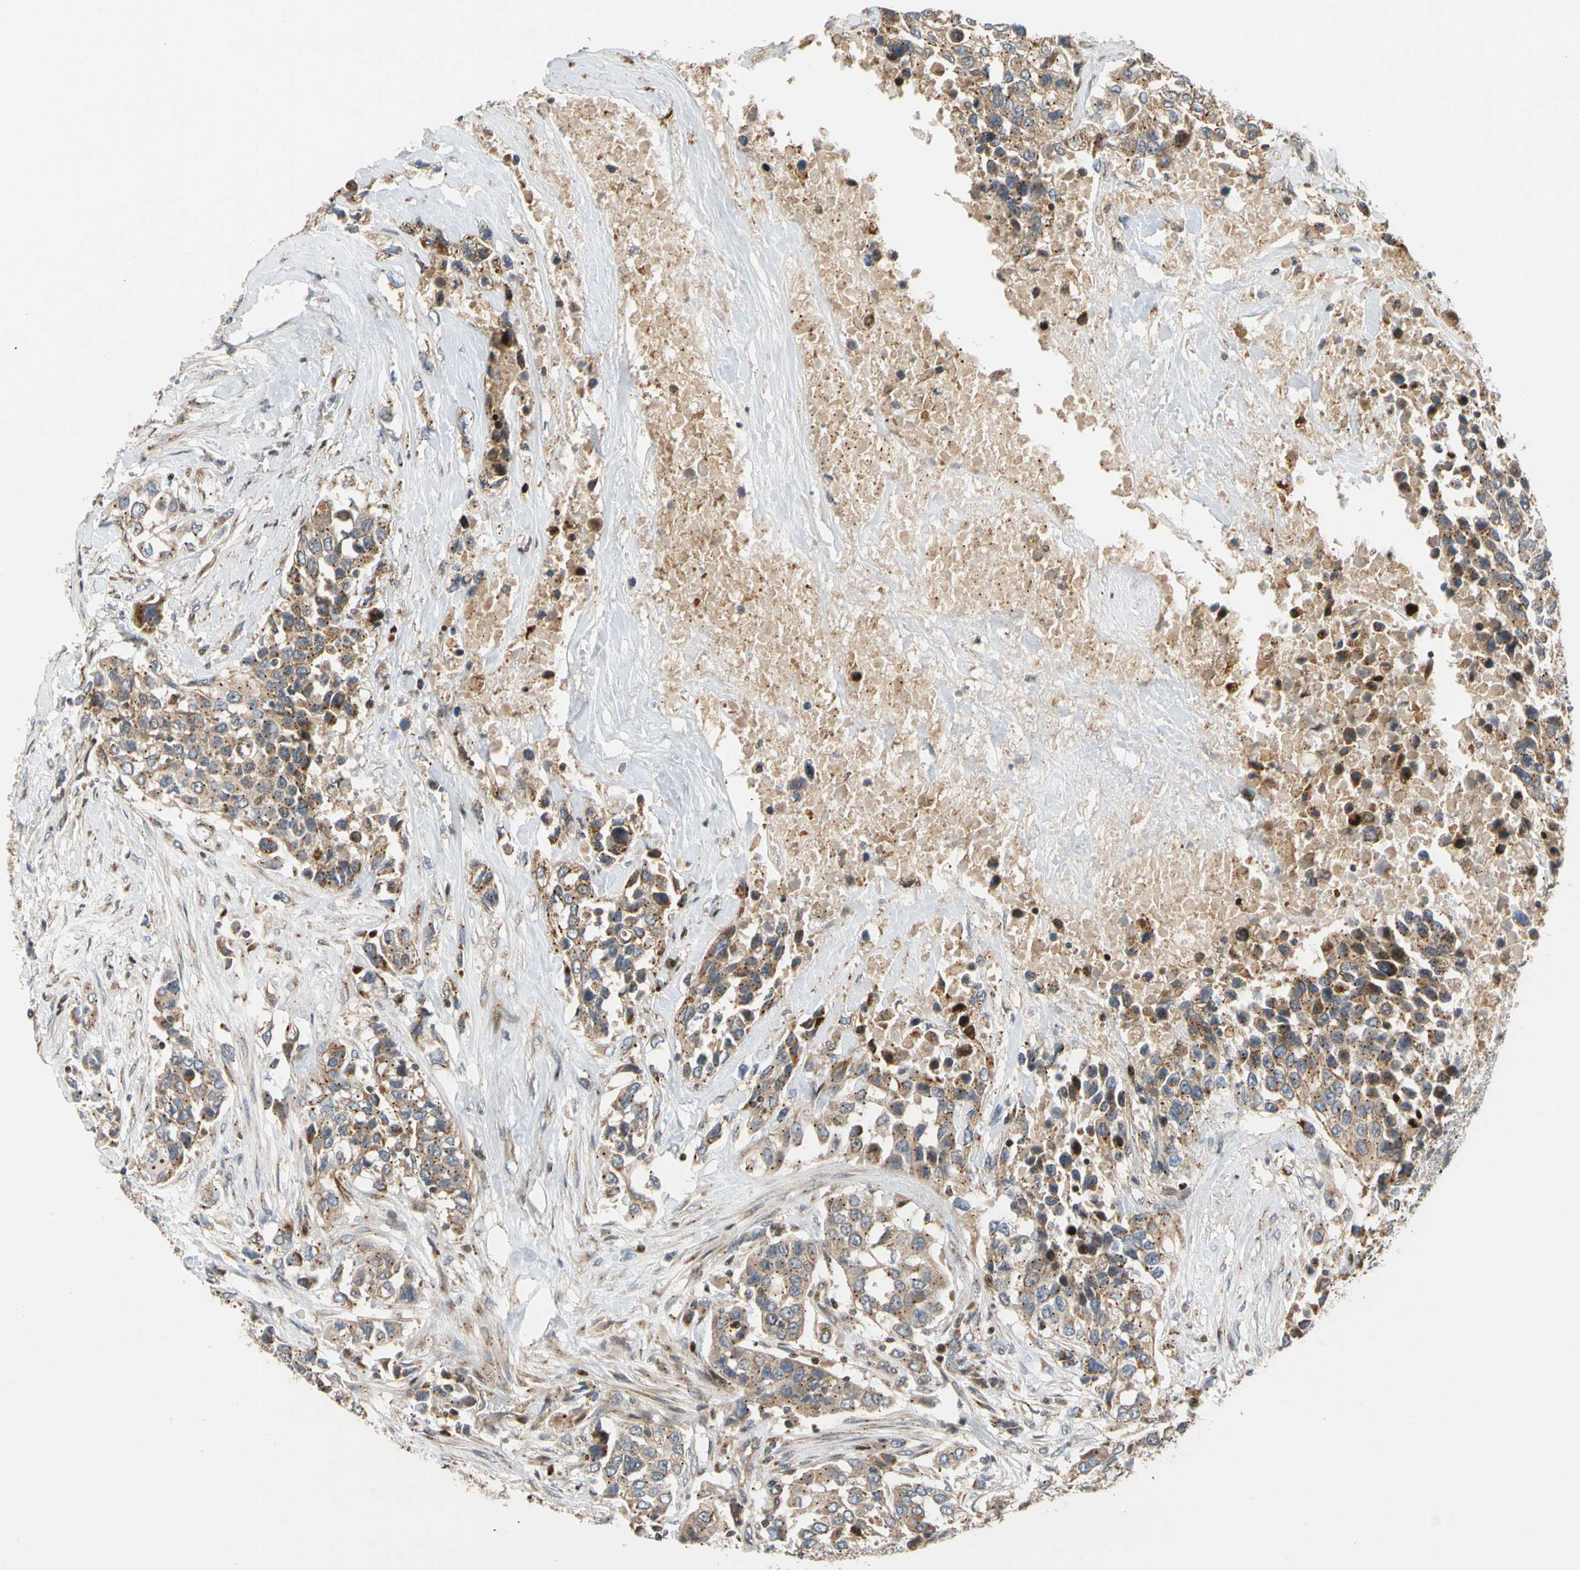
{"staining": {"intensity": "moderate", "quantity": ">75%", "location": "cytoplasmic/membranous"}, "tissue": "urothelial cancer", "cell_type": "Tumor cells", "image_type": "cancer", "snomed": [{"axis": "morphology", "description": "Urothelial carcinoma, High grade"}, {"axis": "topography", "description": "Urinary bladder"}], "caption": "A high-resolution photomicrograph shows immunohistochemistry (IHC) staining of urothelial cancer, which demonstrates moderate cytoplasmic/membranous staining in about >75% of tumor cells.", "gene": "IP6K2", "patient": {"sex": "female", "age": 80}}